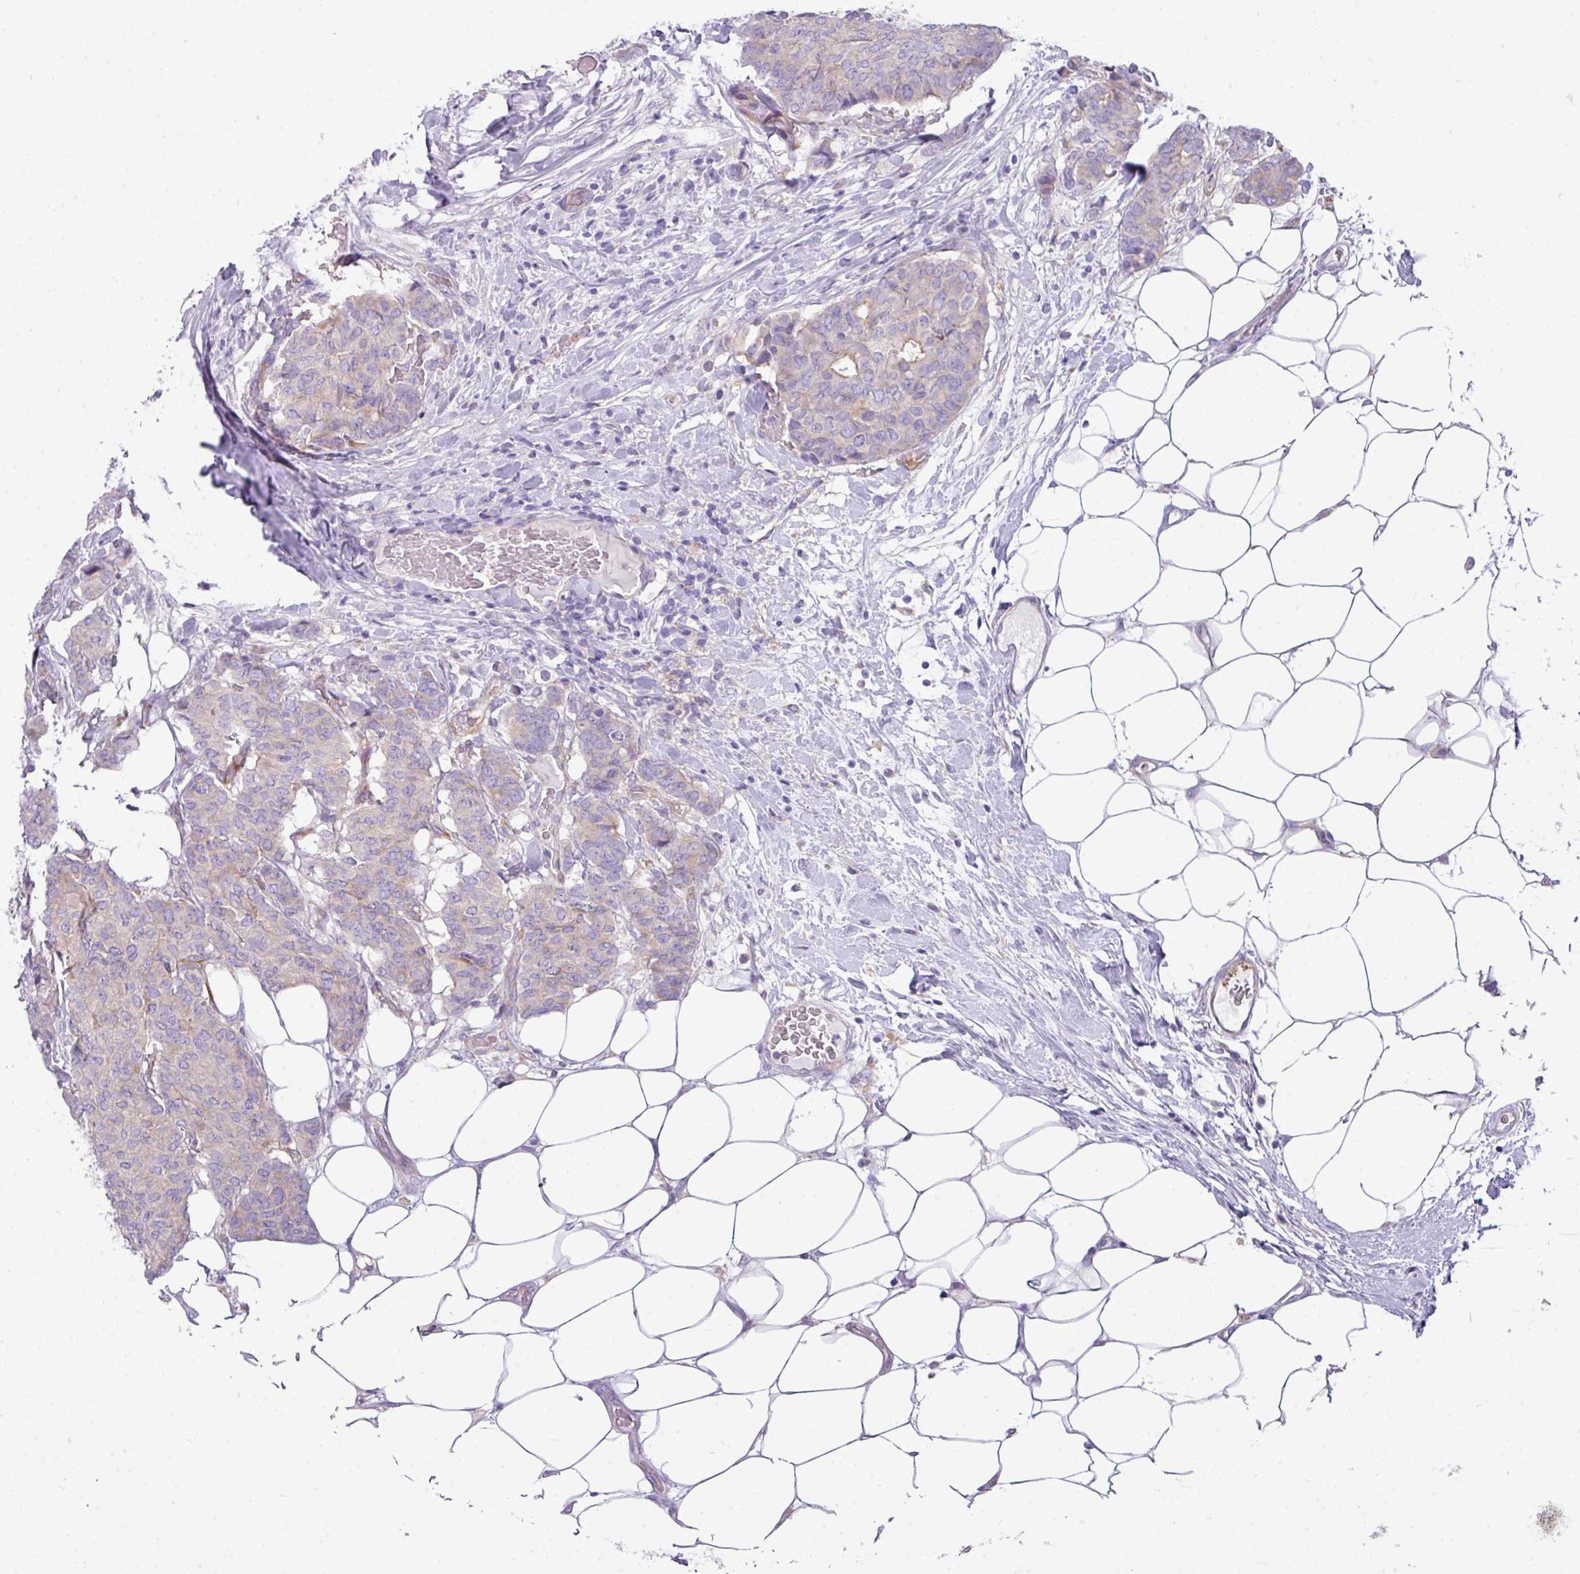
{"staining": {"intensity": "negative", "quantity": "none", "location": "none"}, "tissue": "breast cancer", "cell_type": "Tumor cells", "image_type": "cancer", "snomed": [{"axis": "morphology", "description": "Duct carcinoma"}, {"axis": "topography", "description": "Breast"}], "caption": "Immunohistochemistry (IHC) of human infiltrating ductal carcinoma (breast) demonstrates no positivity in tumor cells. (DAB IHC, high magnification).", "gene": "ABCC5", "patient": {"sex": "female", "age": 75}}